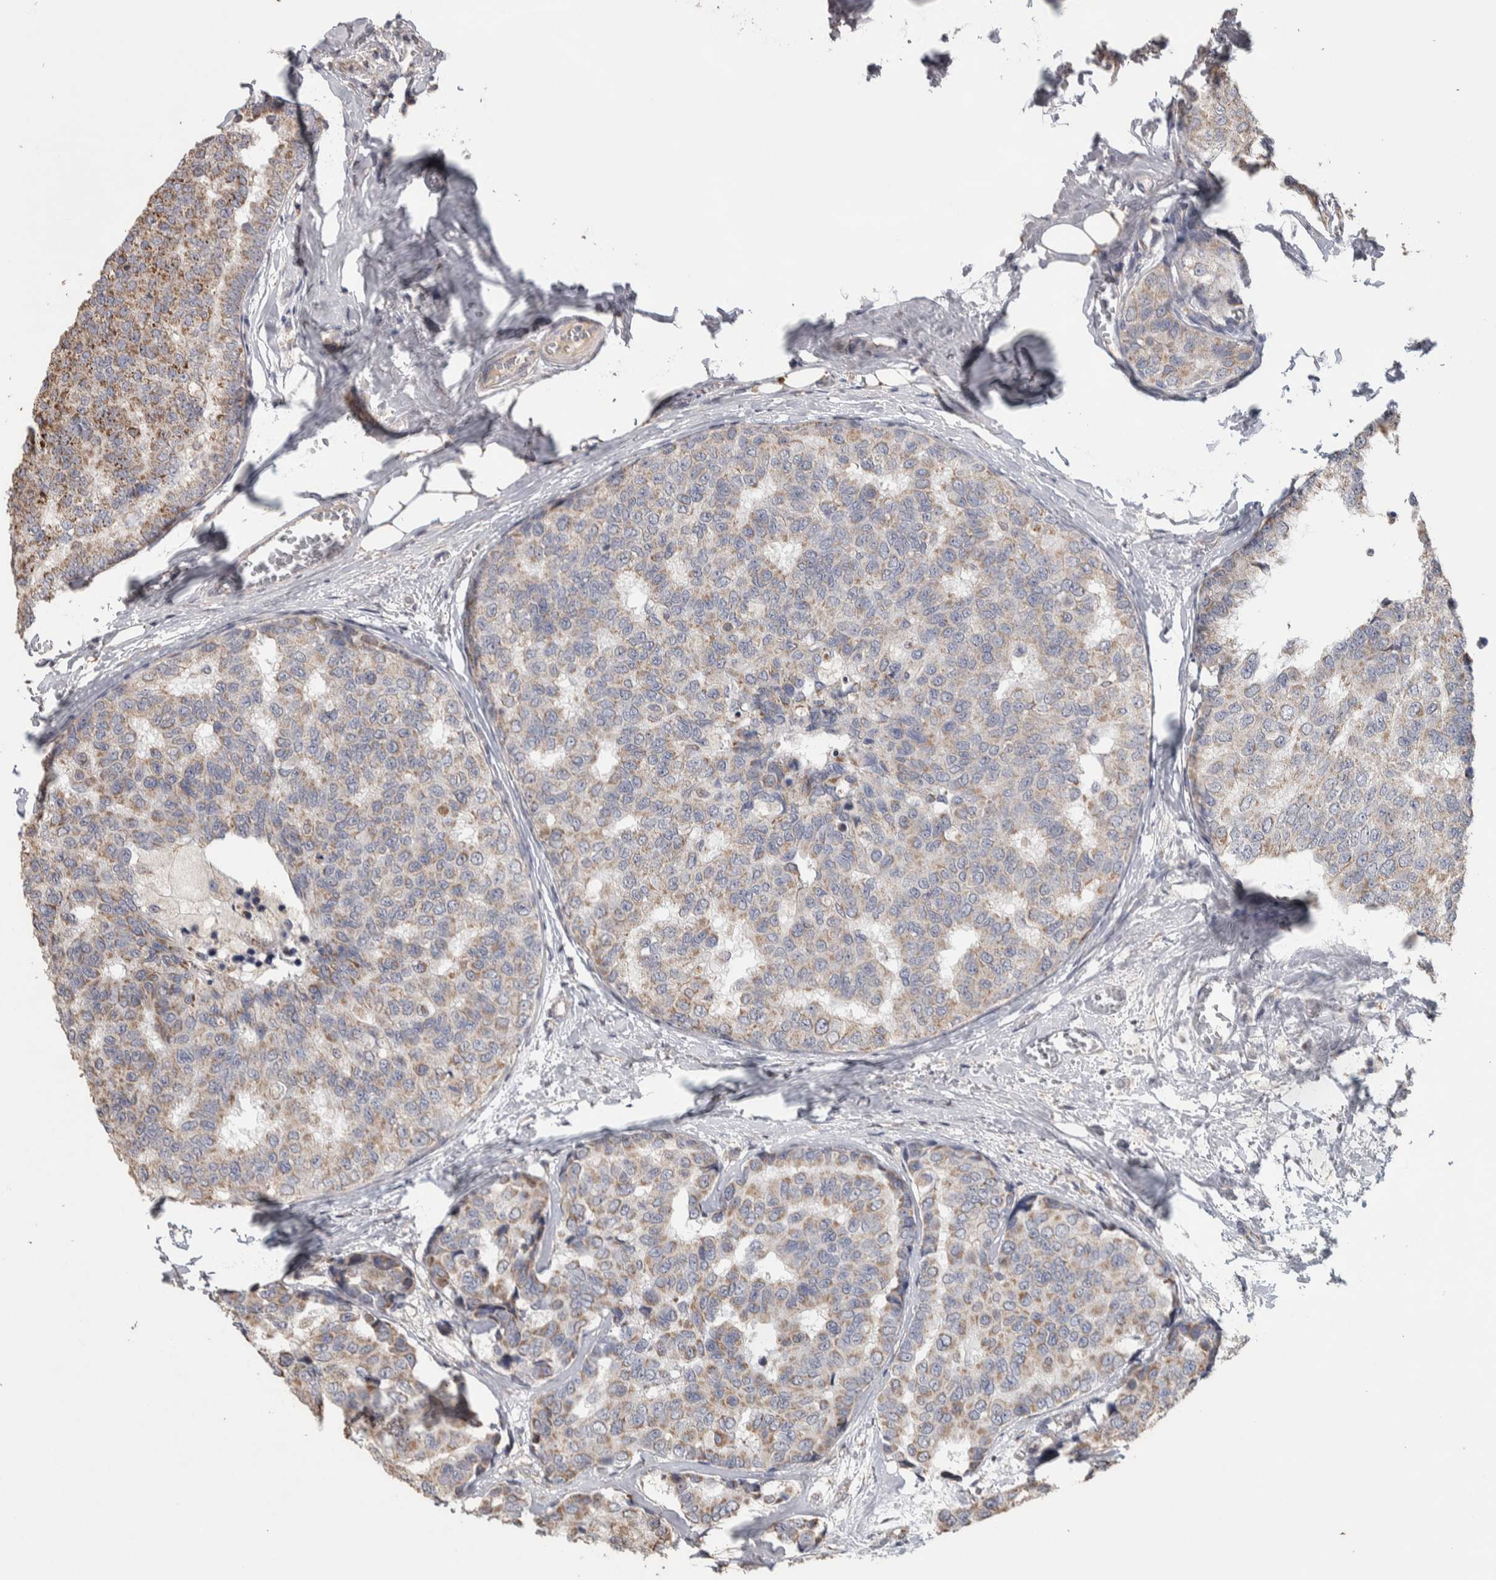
{"staining": {"intensity": "weak", "quantity": "25%-75%", "location": "cytoplasmic/membranous"}, "tissue": "breast cancer", "cell_type": "Tumor cells", "image_type": "cancer", "snomed": [{"axis": "morphology", "description": "Normal tissue, NOS"}, {"axis": "morphology", "description": "Duct carcinoma"}, {"axis": "topography", "description": "Breast"}], "caption": "This is an image of immunohistochemistry (IHC) staining of breast cancer, which shows weak staining in the cytoplasmic/membranous of tumor cells.", "gene": "SCO1", "patient": {"sex": "female", "age": 43}}